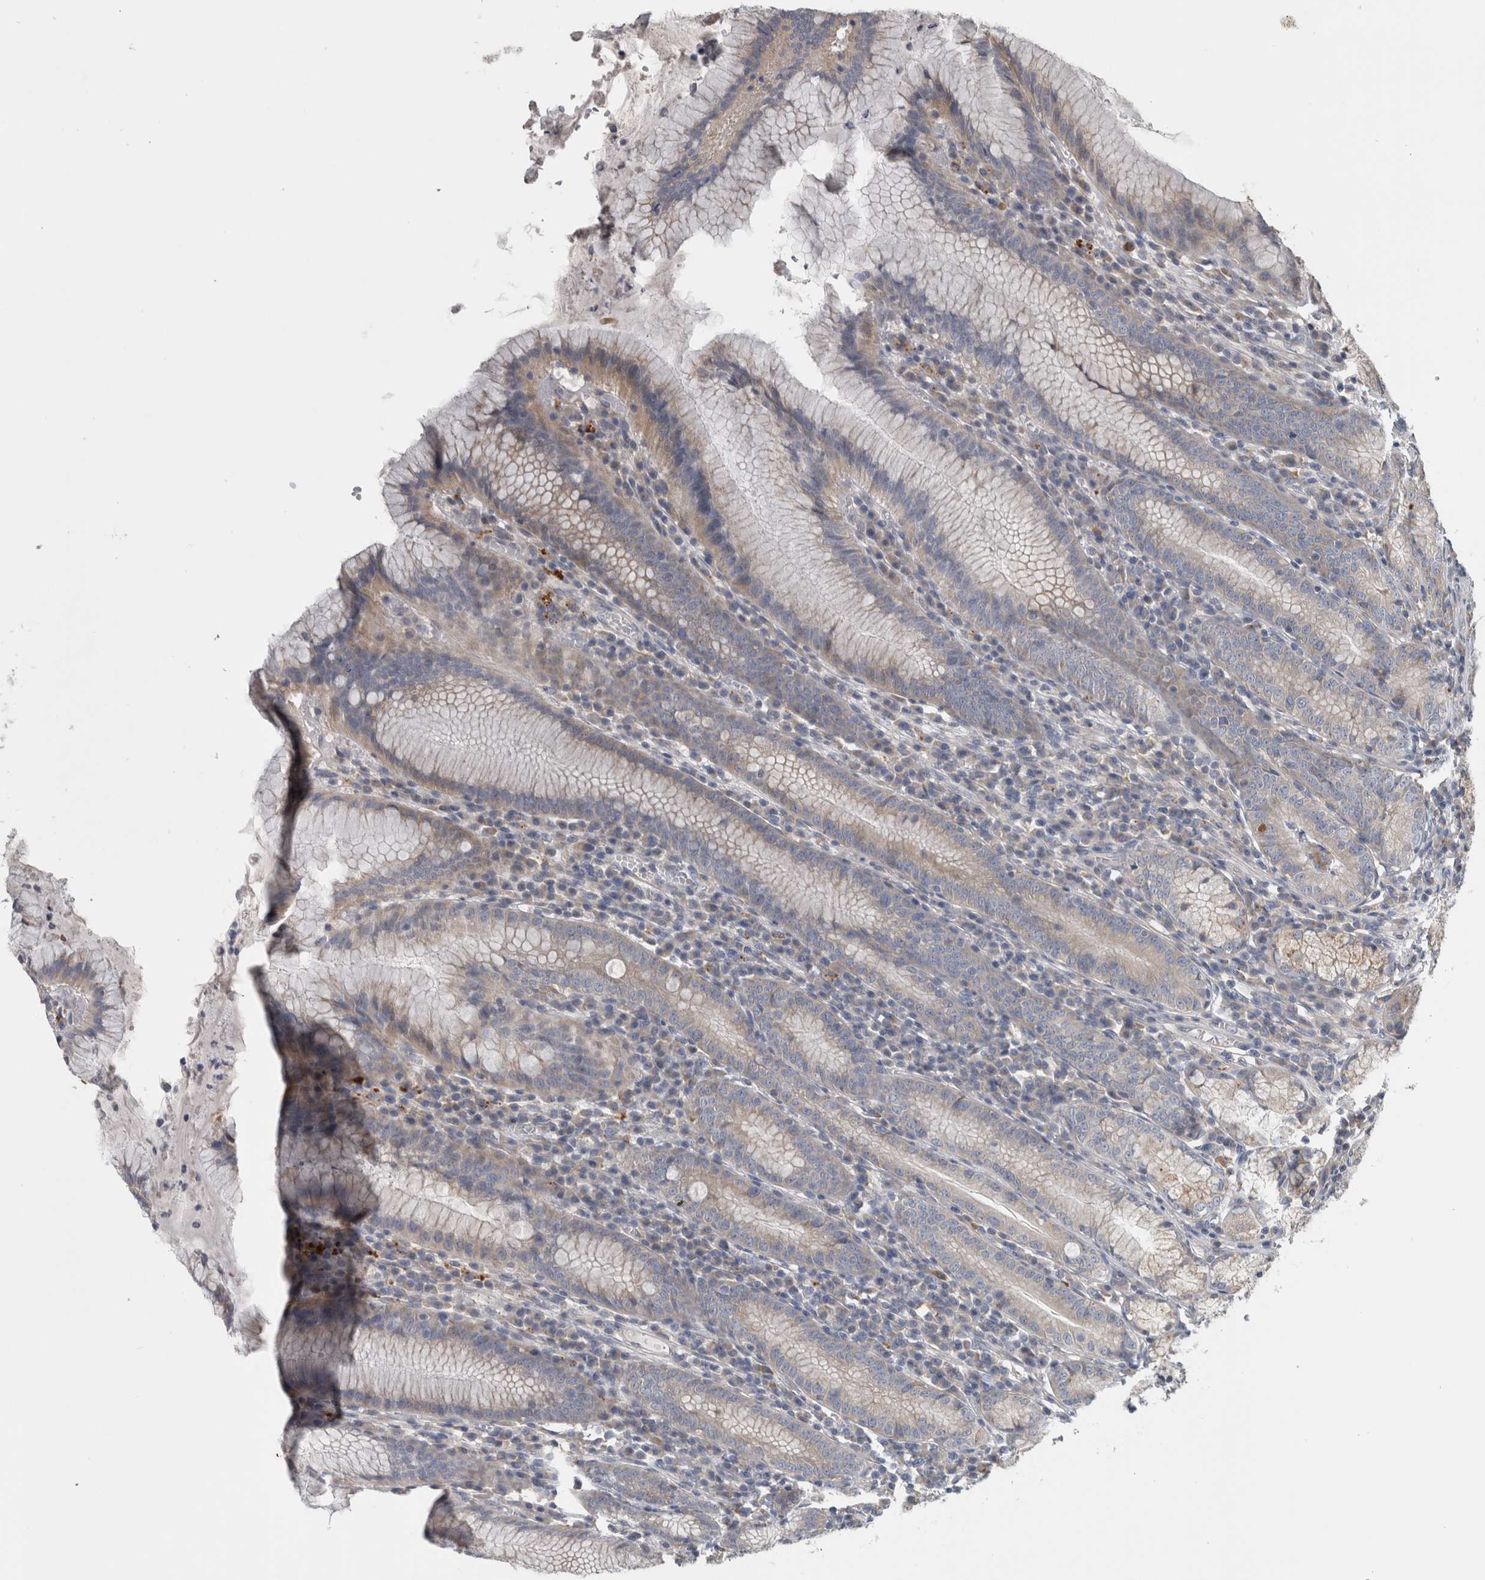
{"staining": {"intensity": "weak", "quantity": "<25%", "location": "cytoplasmic/membranous"}, "tissue": "stomach", "cell_type": "Glandular cells", "image_type": "normal", "snomed": [{"axis": "morphology", "description": "Normal tissue, NOS"}, {"axis": "topography", "description": "Stomach"}], "caption": "This is a photomicrograph of immunohistochemistry (IHC) staining of unremarkable stomach, which shows no expression in glandular cells. The staining was performed using DAB to visualize the protein expression in brown, while the nuclei were stained in blue with hematoxylin (Magnification: 20x).", "gene": "ATXN2", "patient": {"sex": "male", "age": 55}}